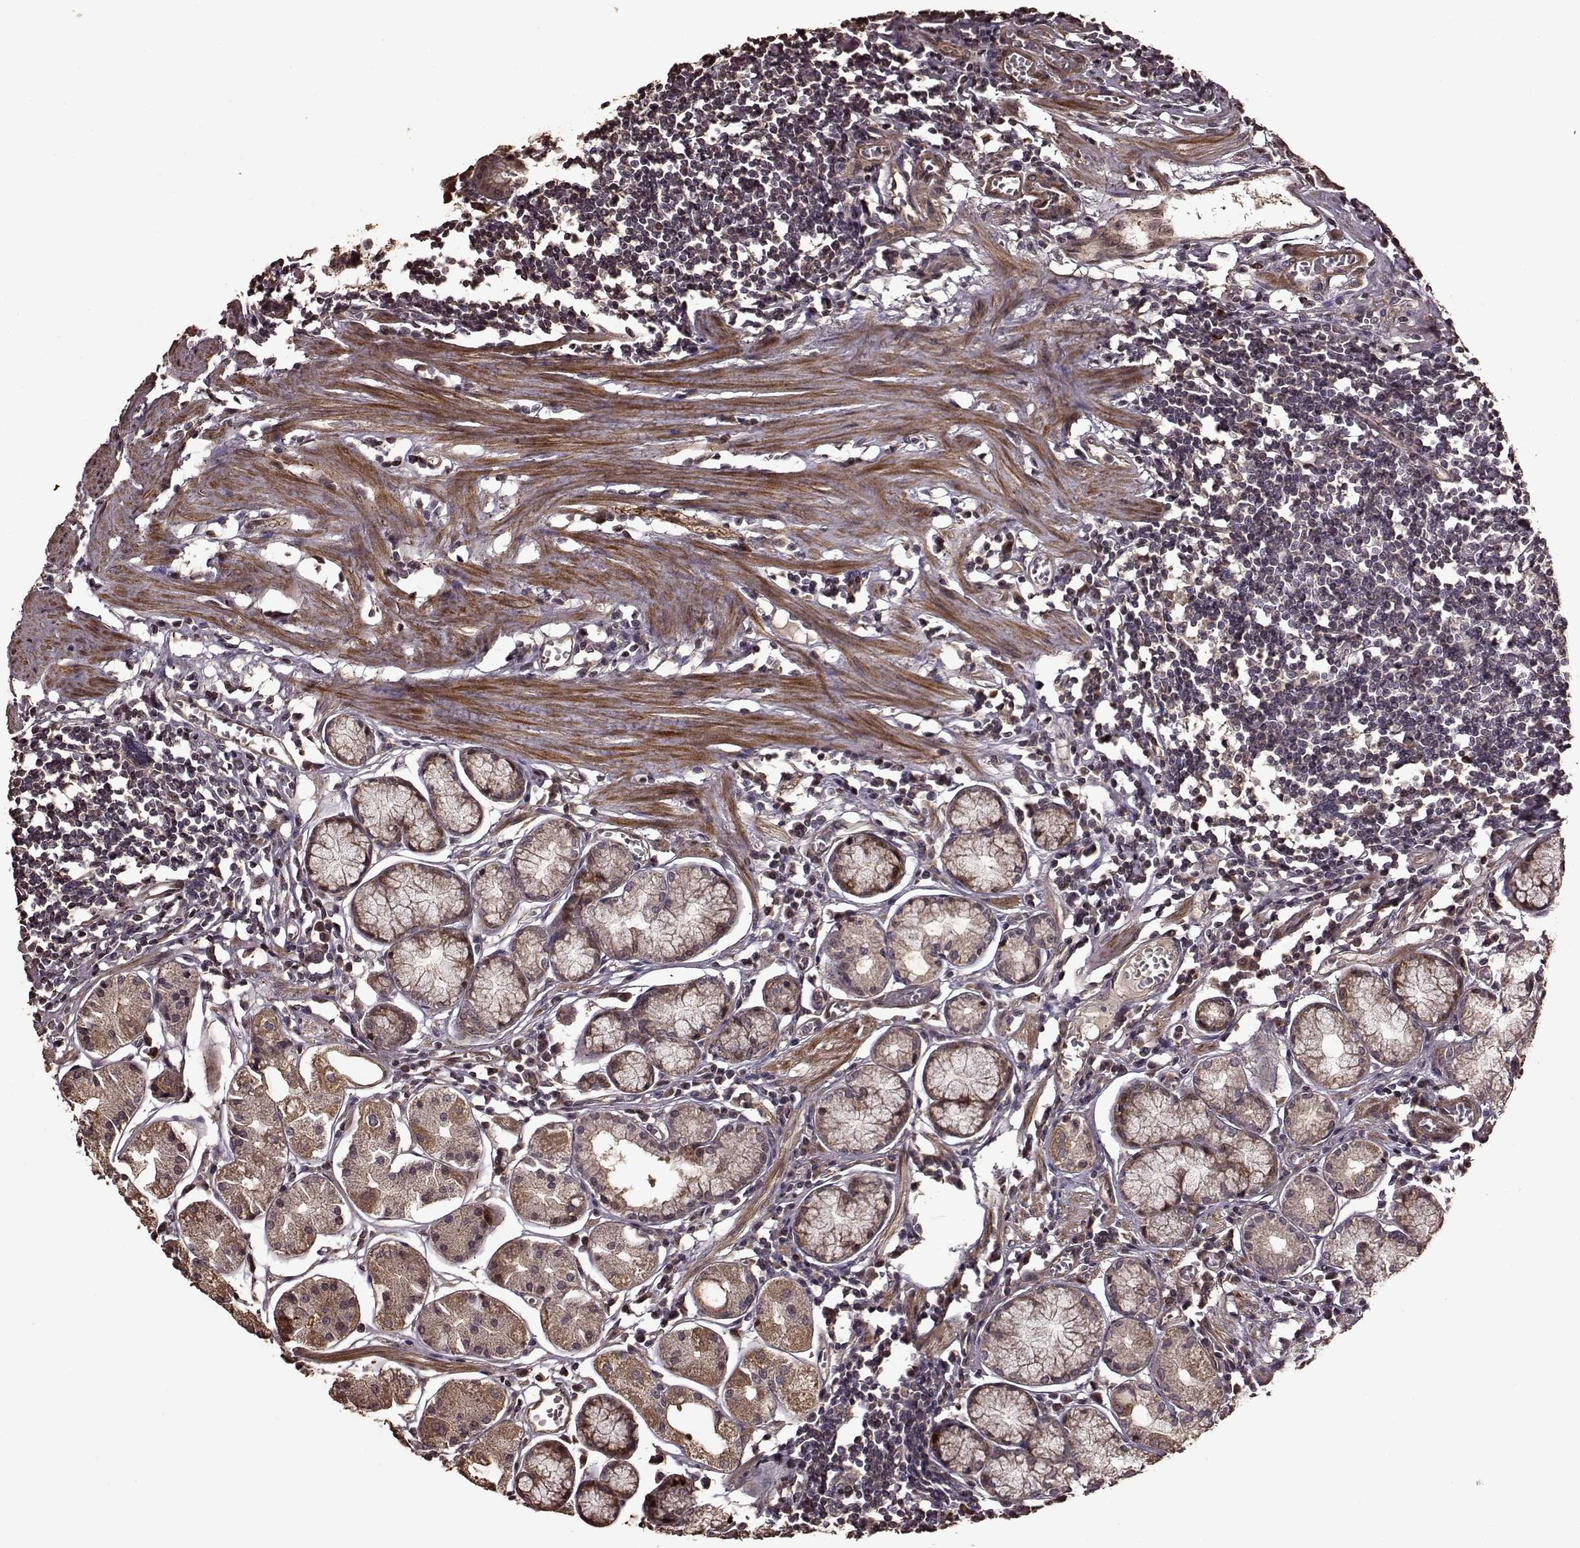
{"staining": {"intensity": "moderate", "quantity": ">75%", "location": "cytoplasmic/membranous"}, "tissue": "stomach", "cell_type": "Glandular cells", "image_type": "normal", "snomed": [{"axis": "morphology", "description": "Normal tissue, NOS"}, {"axis": "topography", "description": "Stomach"}], "caption": "Protein analysis of normal stomach reveals moderate cytoplasmic/membranous staining in approximately >75% of glandular cells. The staining was performed using DAB (3,3'-diaminobenzidine), with brown indicating positive protein expression. Nuclei are stained blue with hematoxylin.", "gene": "FBXW11", "patient": {"sex": "male", "age": 55}}